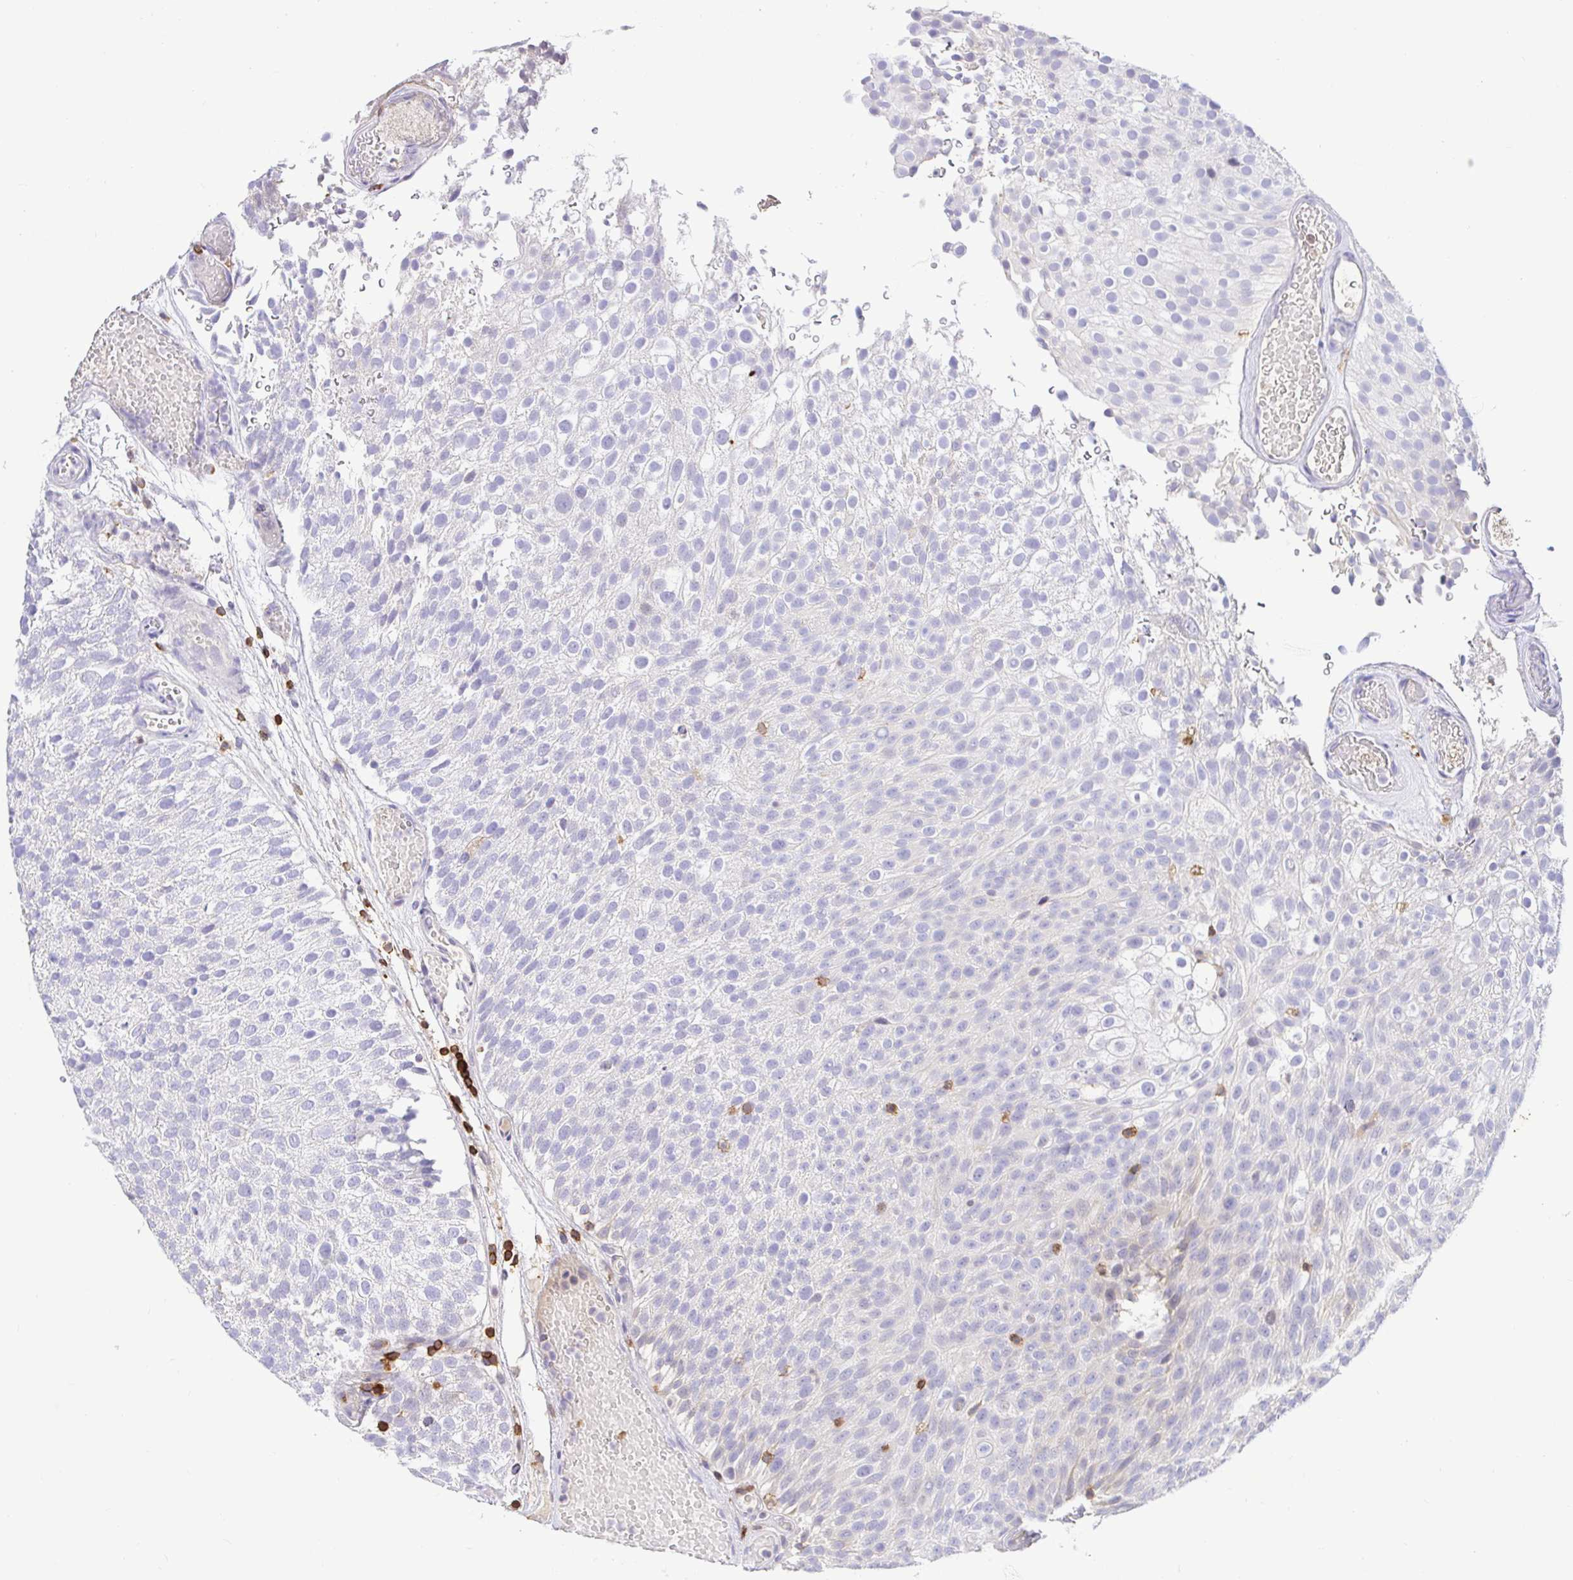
{"staining": {"intensity": "negative", "quantity": "none", "location": "none"}, "tissue": "urothelial cancer", "cell_type": "Tumor cells", "image_type": "cancer", "snomed": [{"axis": "morphology", "description": "Urothelial carcinoma, Low grade"}, {"axis": "topography", "description": "Urinary bladder"}], "caption": "A high-resolution micrograph shows immunohistochemistry staining of urothelial cancer, which demonstrates no significant positivity in tumor cells.", "gene": "SKAP1", "patient": {"sex": "male", "age": 78}}